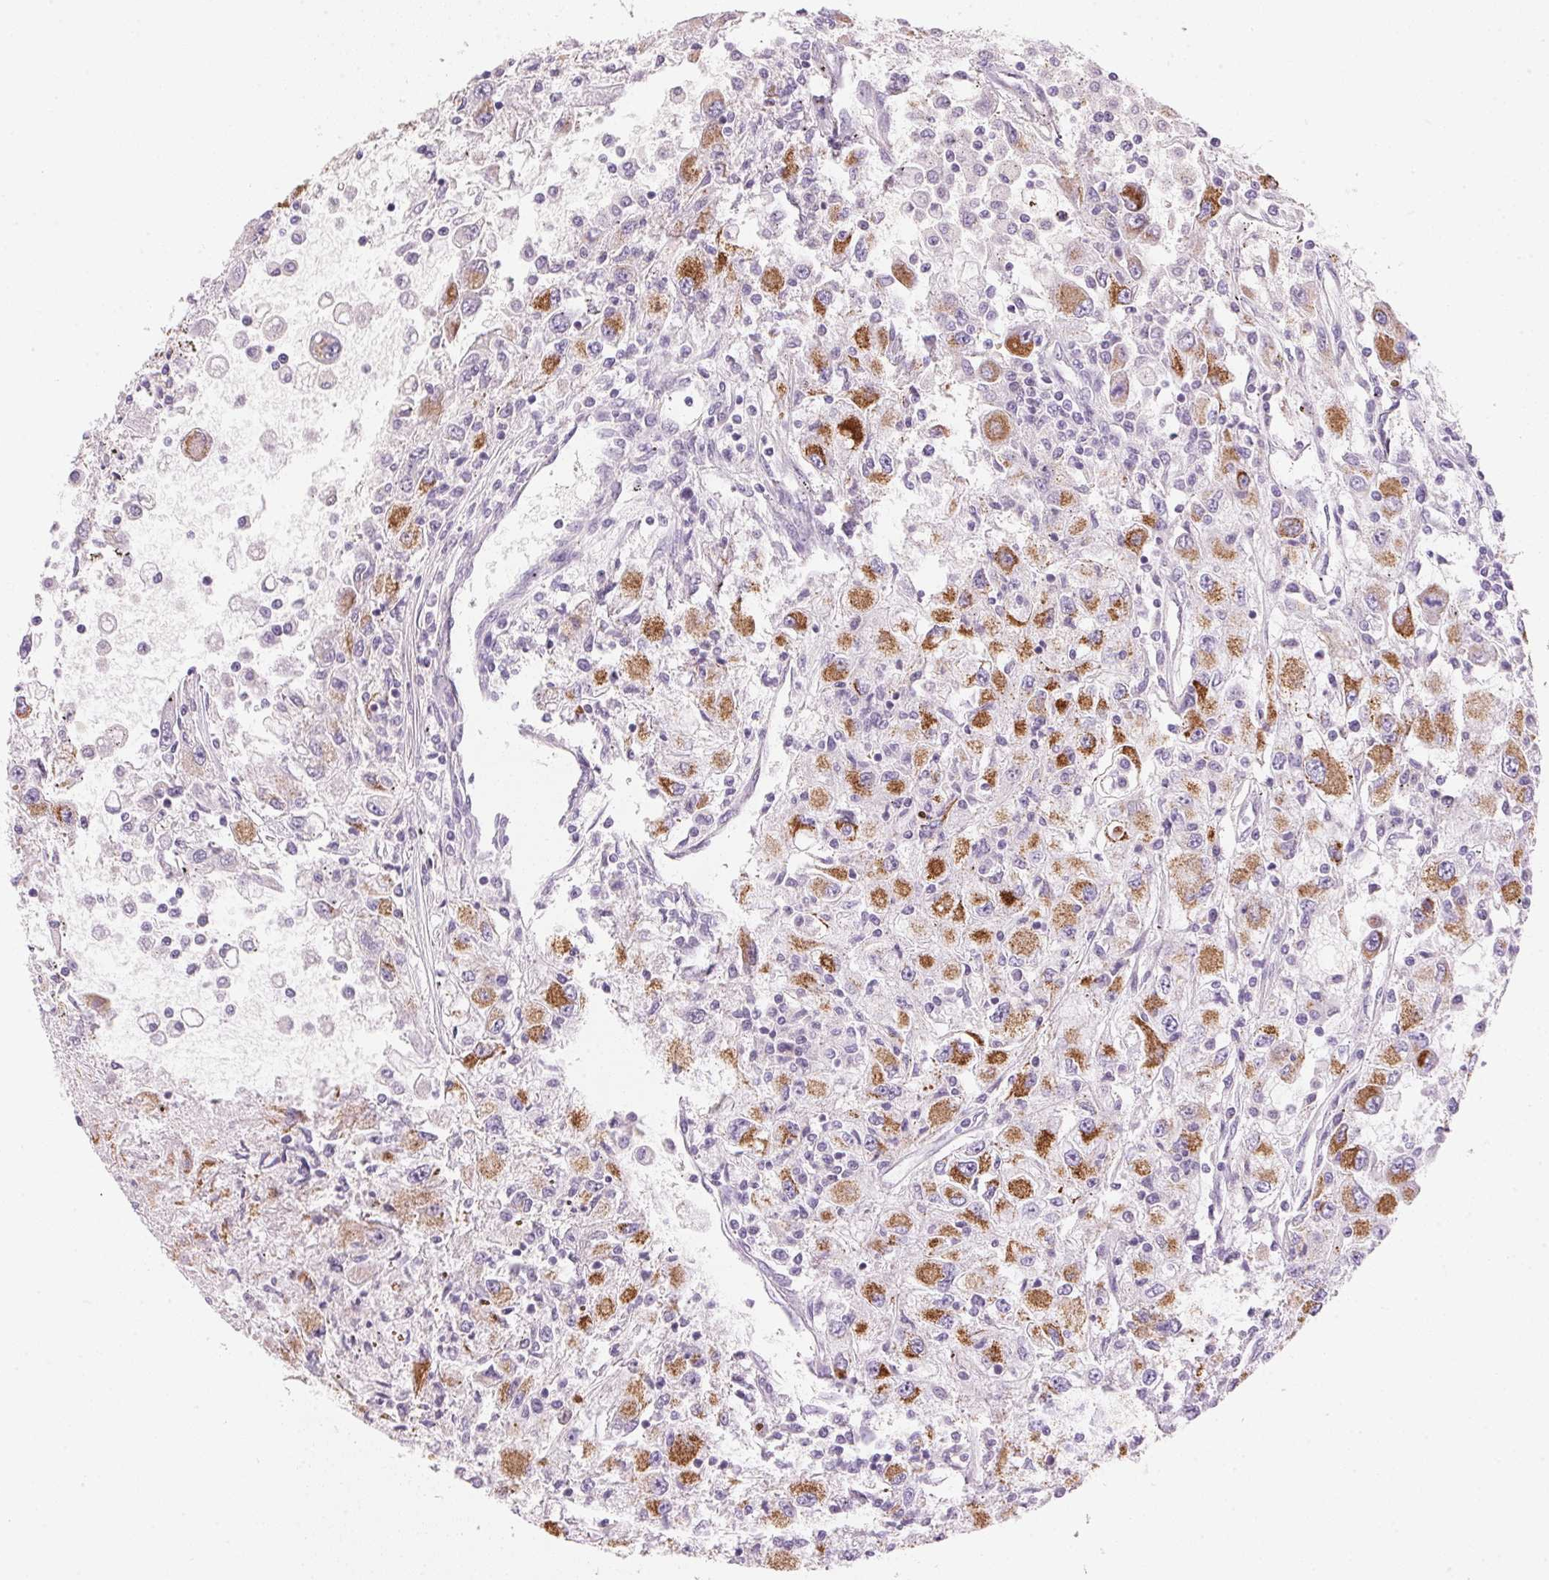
{"staining": {"intensity": "moderate", "quantity": "25%-75%", "location": "cytoplasmic/membranous"}, "tissue": "renal cancer", "cell_type": "Tumor cells", "image_type": "cancer", "snomed": [{"axis": "morphology", "description": "Adenocarcinoma, NOS"}, {"axis": "topography", "description": "Kidney"}], "caption": "IHC image of renal adenocarcinoma stained for a protein (brown), which shows medium levels of moderate cytoplasmic/membranous staining in about 25%-75% of tumor cells.", "gene": "CYP11B1", "patient": {"sex": "female", "age": 67}}